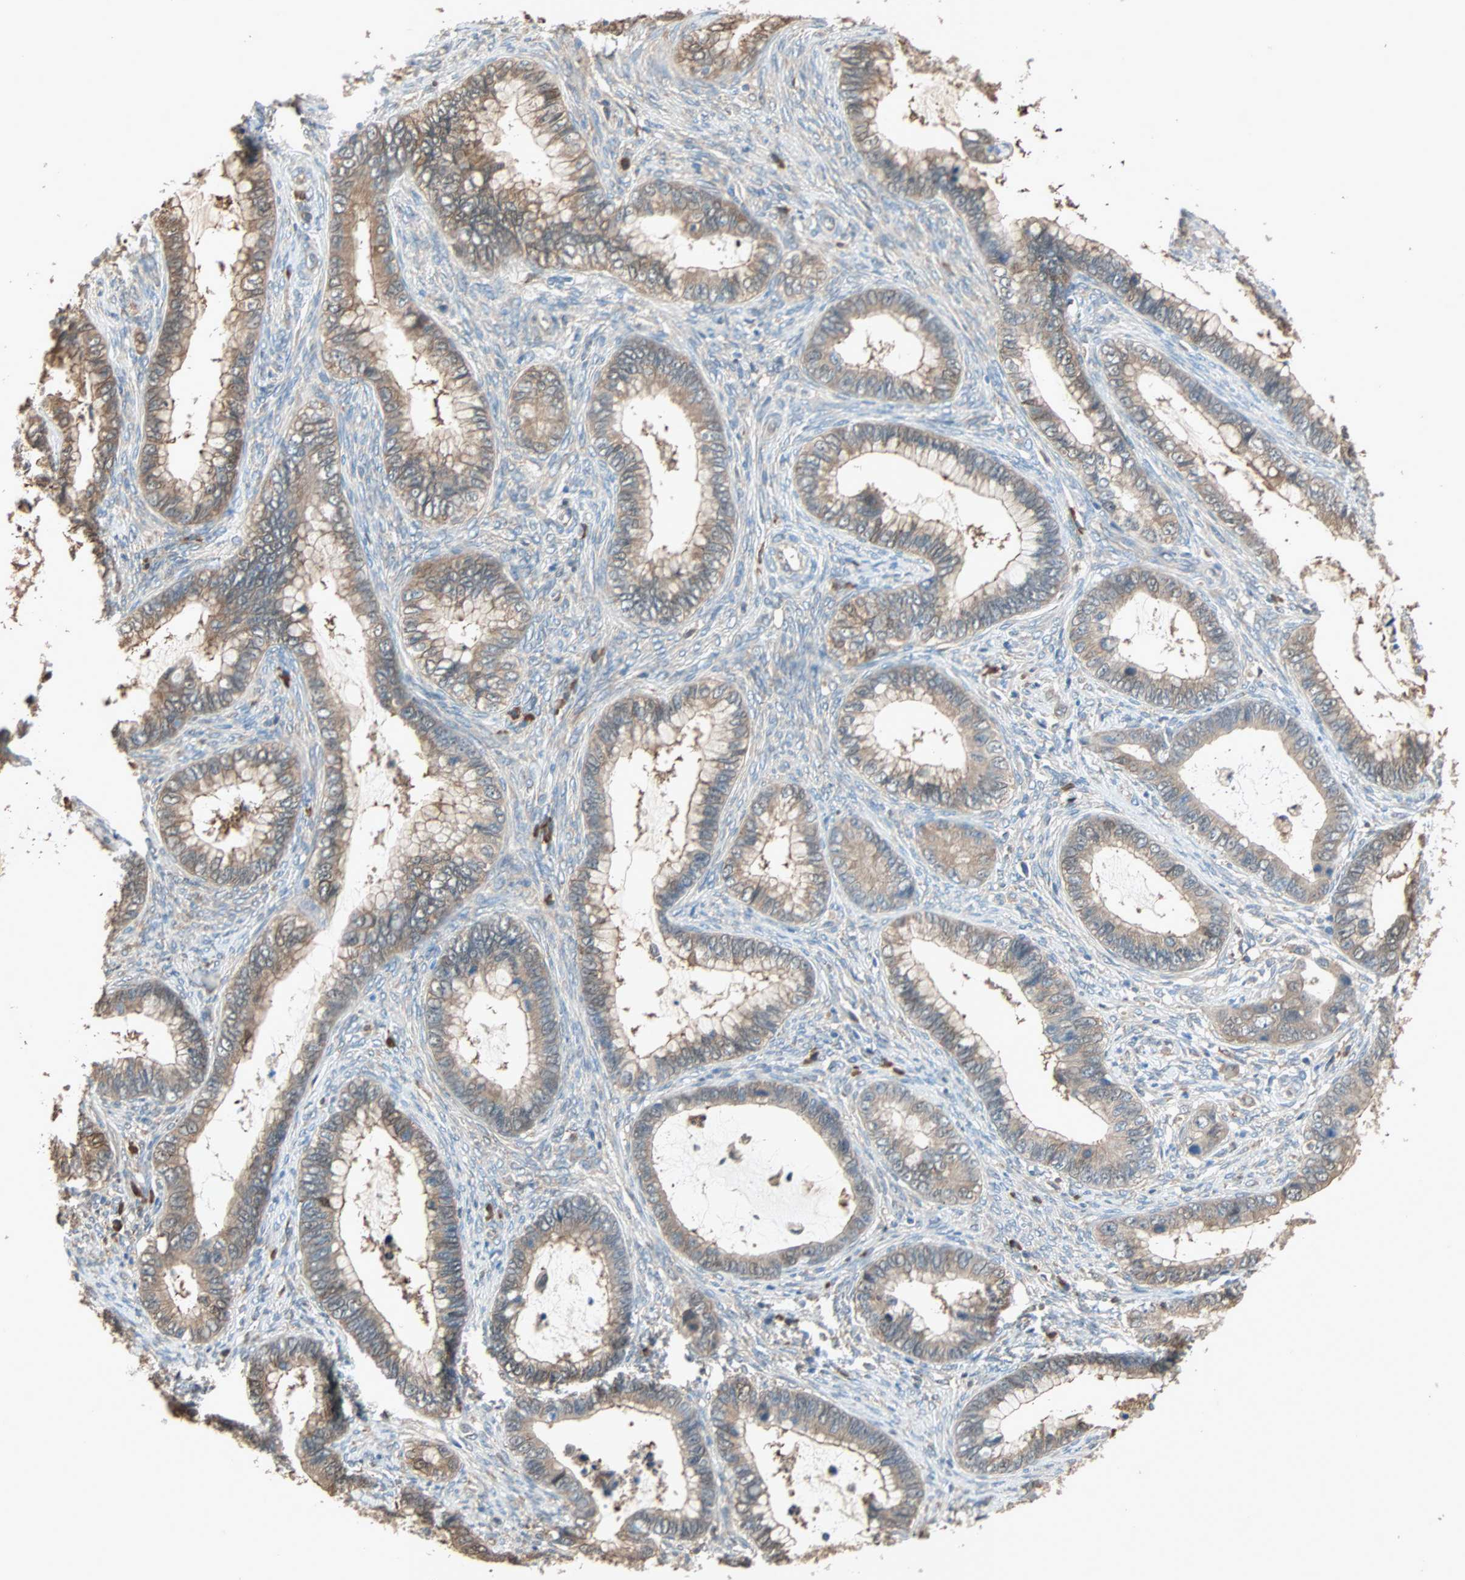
{"staining": {"intensity": "moderate", "quantity": ">75%", "location": "cytoplasmic/membranous"}, "tissue": "cervical cancer", "cell_type": "Tumor cells", "image_type": "cancer", "snomed": [{"axis": "morphology", "description": "Adenocarcinoma, NOS"}, {"axis": "topography", "description": "Cervix"}], "caption": "Immunohistochemistry (IHC) of human cervical adenocarcinoma displays medium levels of moderate cytoplasmic/membranous staining in approximately >75% of tumor cells. The staining is performed using DAB brown chromogen to label protein expression. The nuclei are counter-stained blue using hematoxylin.", "gene": "PRDX1", "patient": {"sex": "female", "age": 44}}